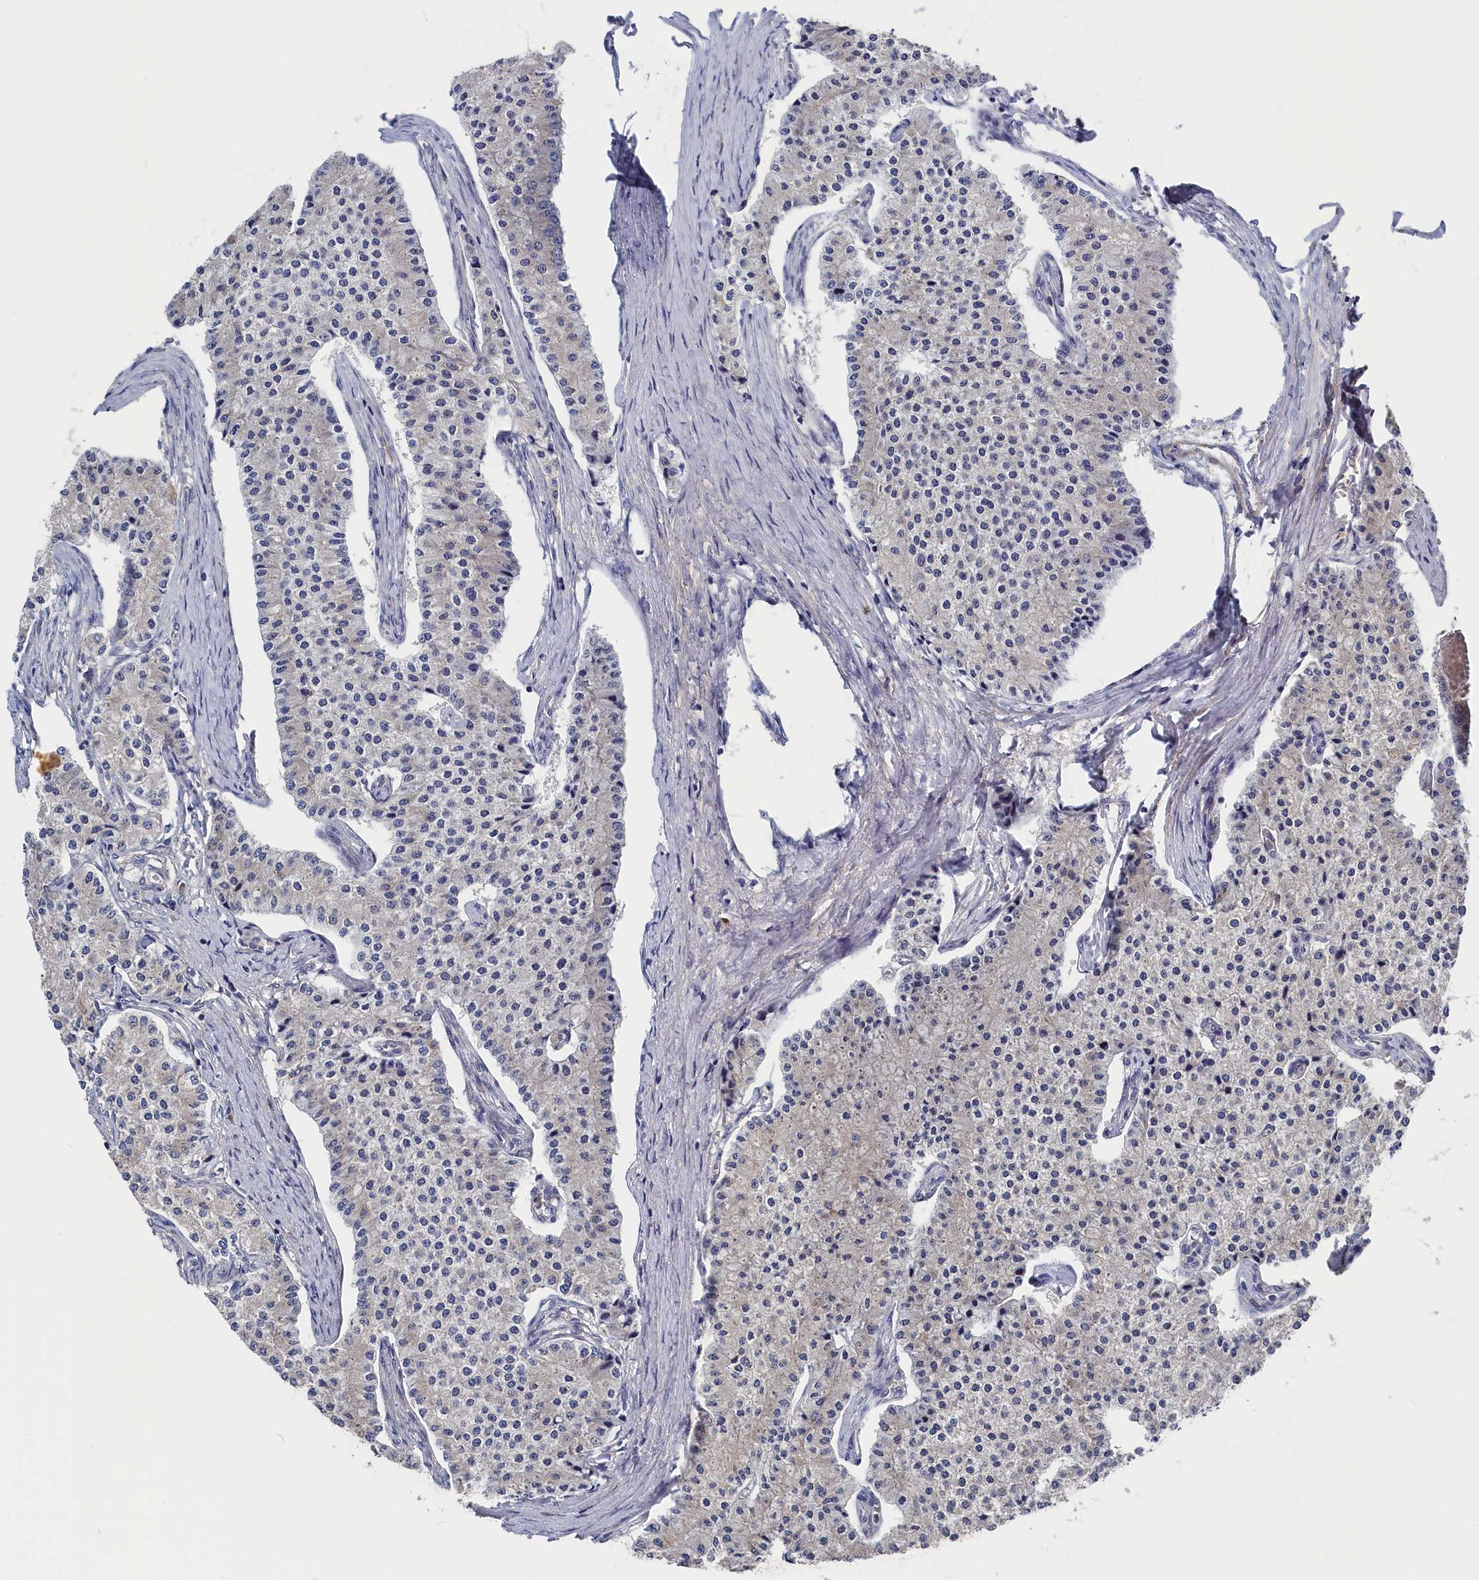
{"staining": {"intensity": "negative", "quantity": "none", "location": "none"}, "tissue": "carcinoid", "cell_type": "Tumor cells", "image_type": "cancer", "snomed": [{"axis": "morphology", "description": "Carcinoid, malignant, NOS"}, {"axis": "topography", "description": "Colon"}], "caption": "Immunohistochemistry image of neoplastic tissue: malignant carcinoid stained with DAB (3,3'-diaminobenzidine) reveals no significant protein staining in tumor cells.", "gene": "CYB5D2", "patient": {"sex": "female", "age": 52}}